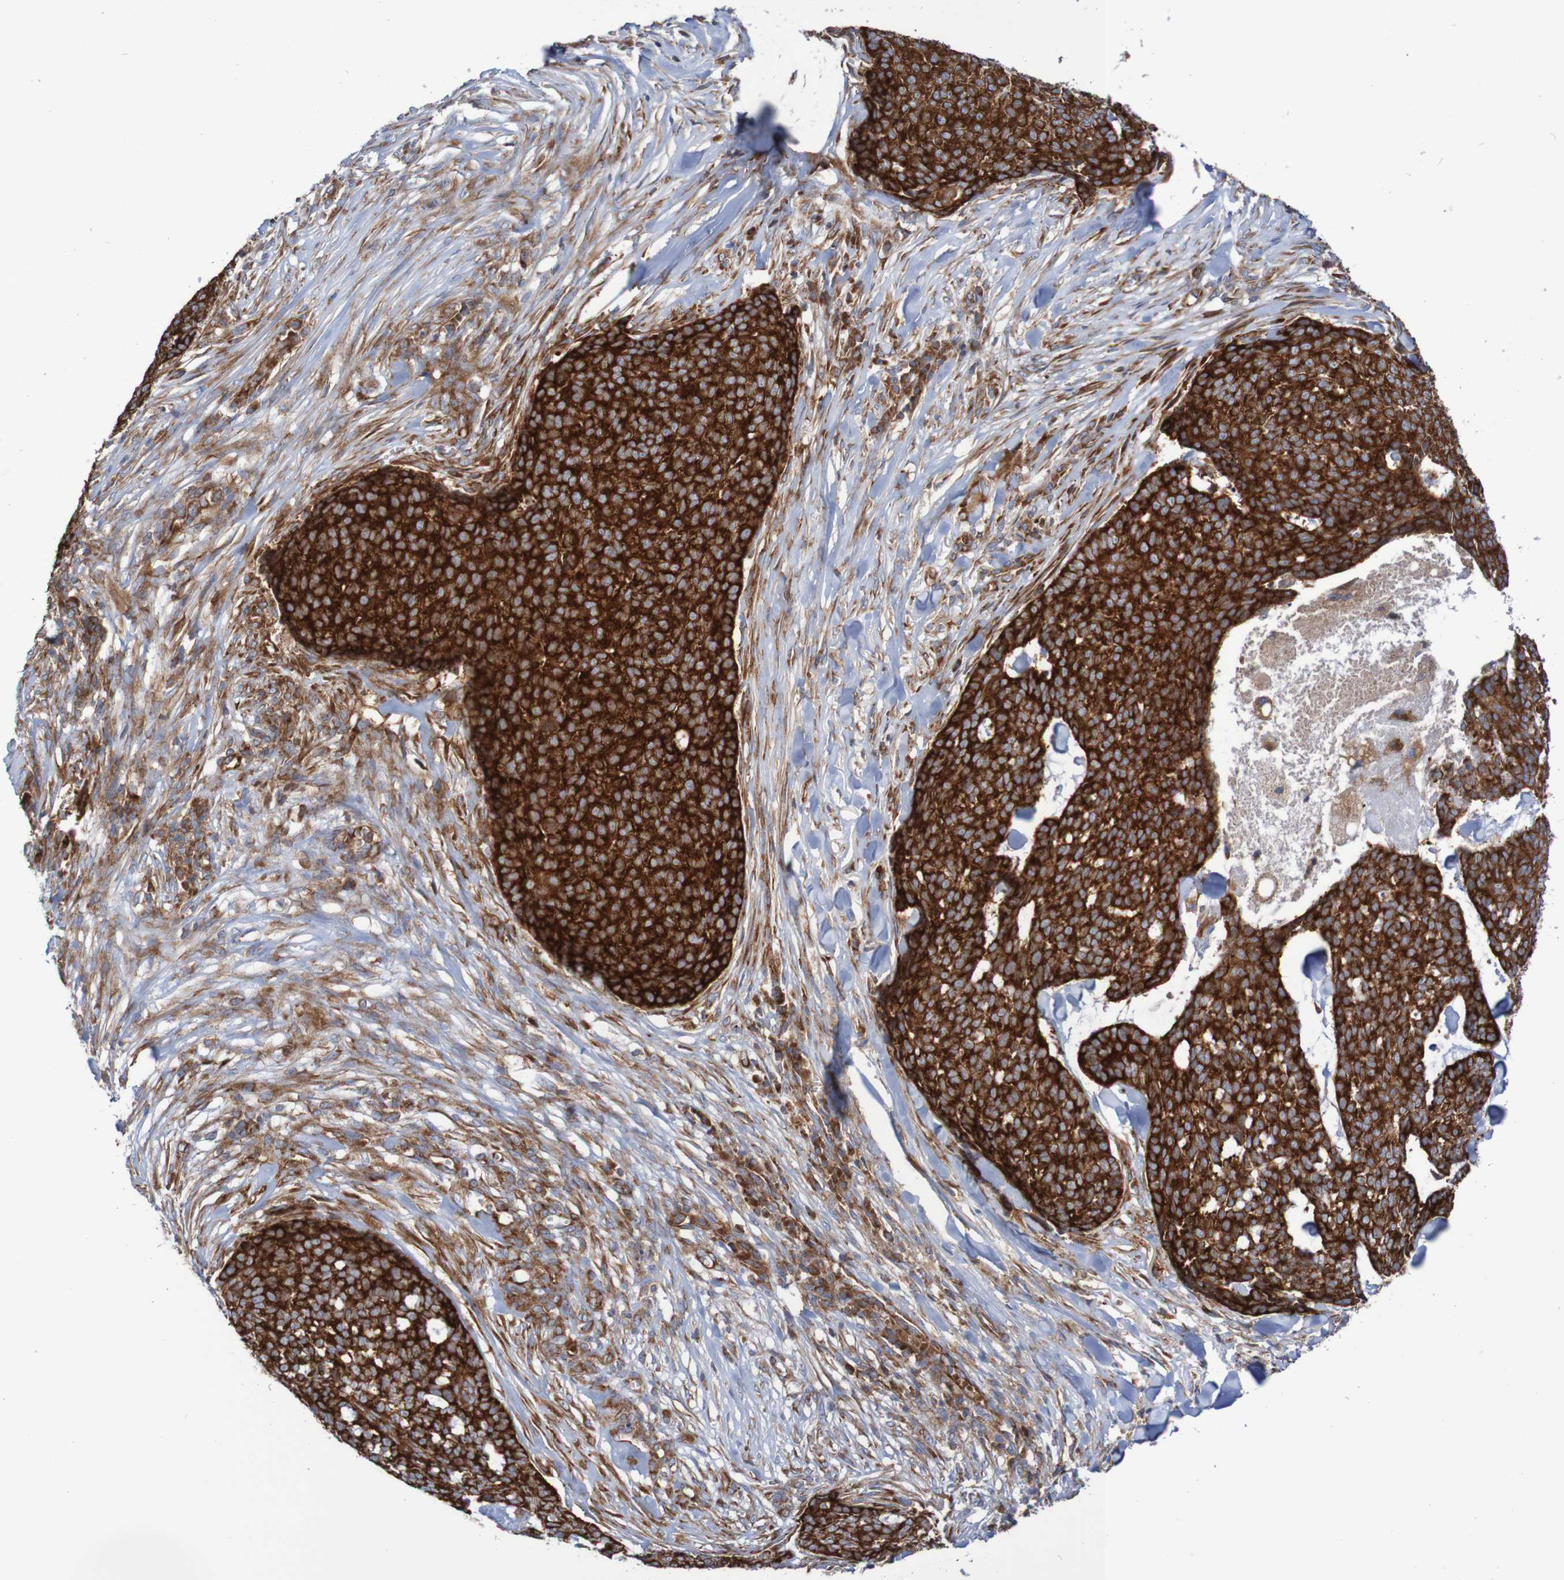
{"staining": {"intensity": "strong", "quantity": ">75%", "location": "cytoplasmic/membranous"}, "tissue": "skin cancer", "cell_type": "Tumor cells", "image_type": "cancer", "snomed": [{"axis": "morphology", "description": "Basal cell carcinoma"}, {"axis": "topography", "description": "Skin"}], "caption": "There is high levels of strong cytoplasmic/membranous expression in tumor cells of skin cancer (basal cell carcinoma), as demonstrated by immunohistochemical staining (brown color).", "gene": "FXR2", "patient": {"sex": "male", "age": 84}}